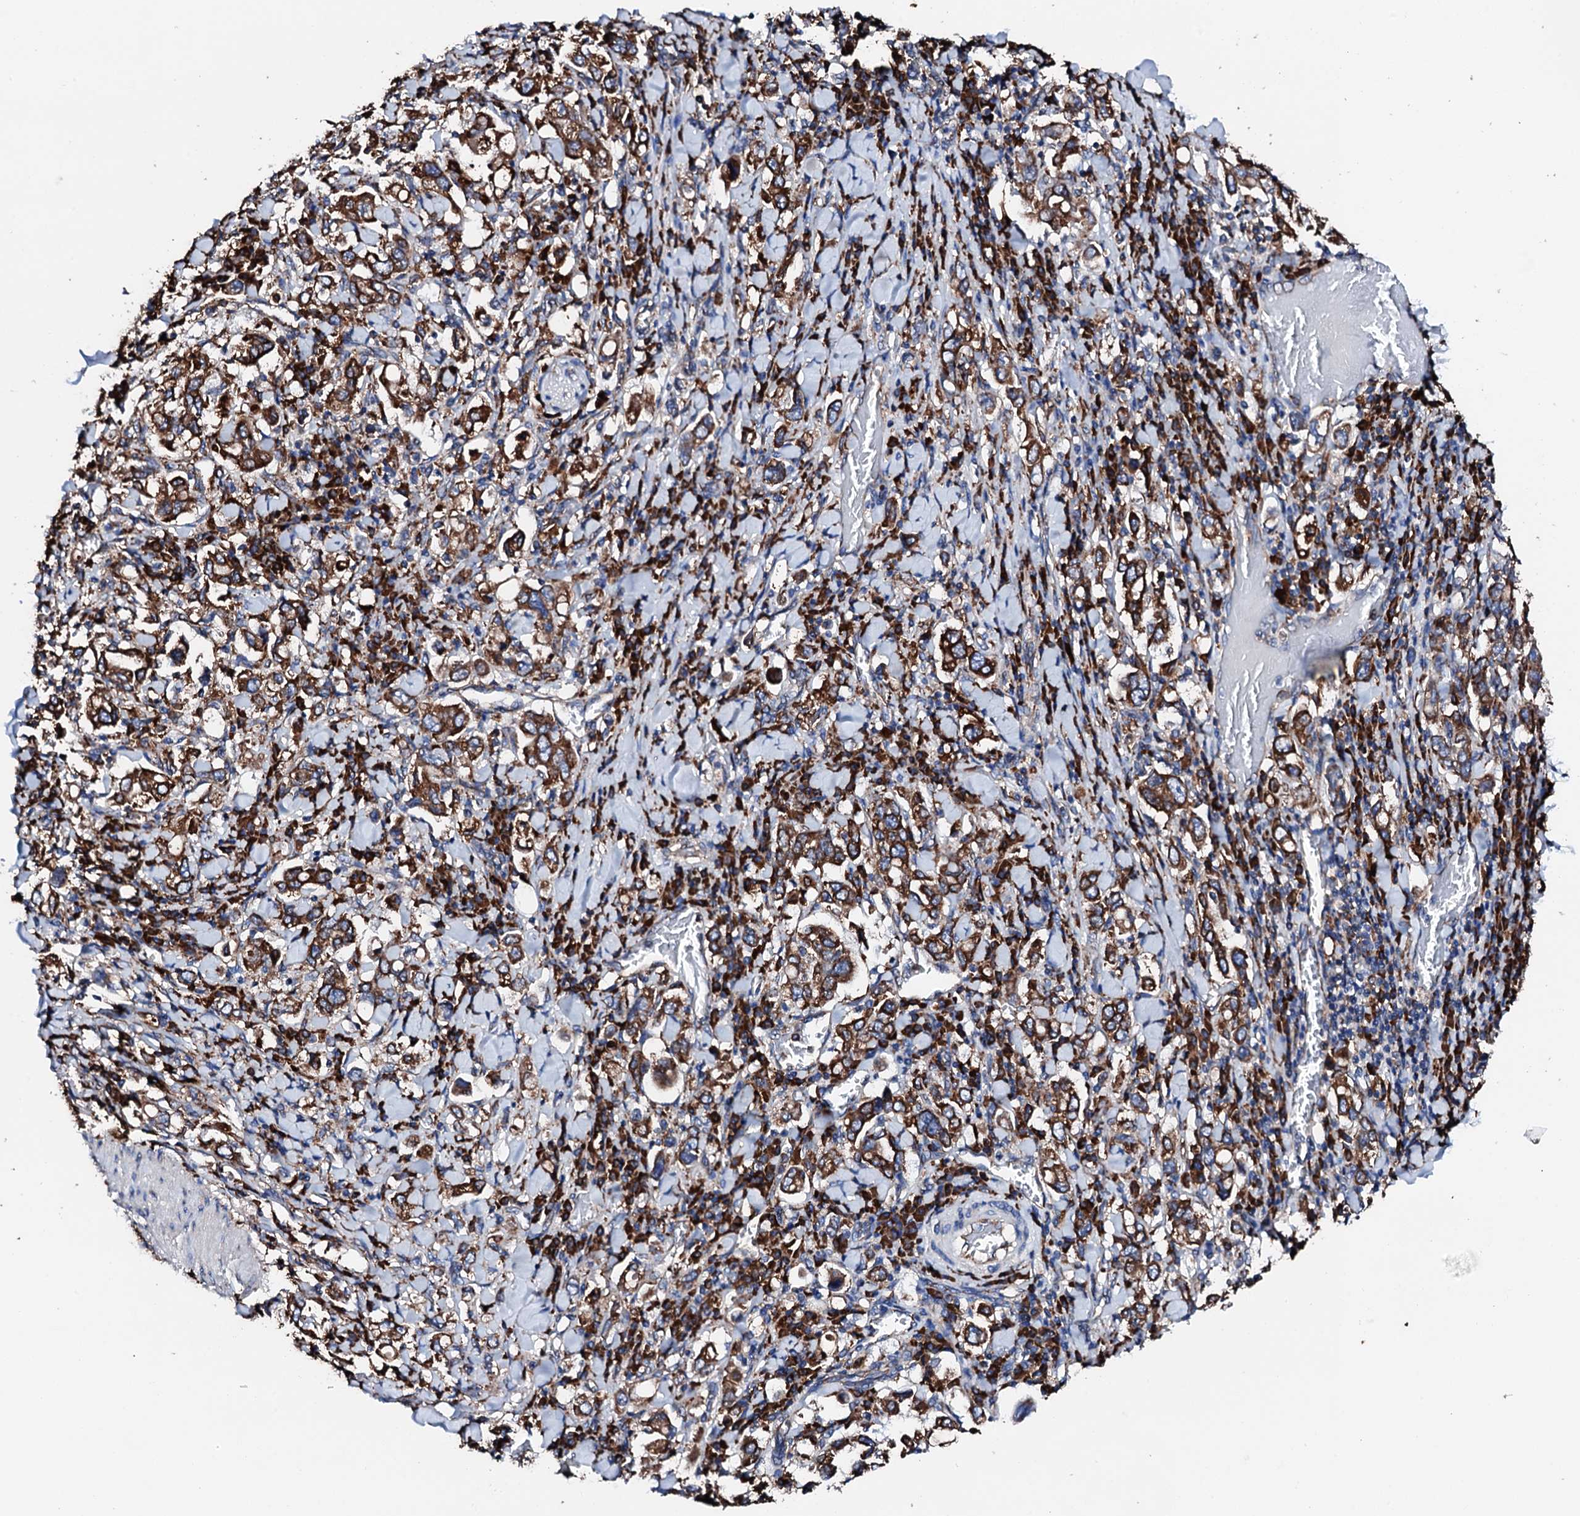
{"staining": {"intensity": "strong", "quantity": ">75%", "location": "cytoplasmic/membranous"}, "tissue": "stomach cancer", "cell_type": "Tumor cells", "image_type": "cancer", "snomed": [{"axis": "morphology", "description": "Adenocarcinoma, NOS"}, {"axis": "topography", "description": "Stomach, upper"}], "caption": "Immunohistochemical staining of human adenocarcinoma (stomach) reveals strong cytoplasmic/membranous protein staining in approximately >75% of tumor cells.", "gene": "AMDHD1", "patient": {"sex": "male", "age": 62}}